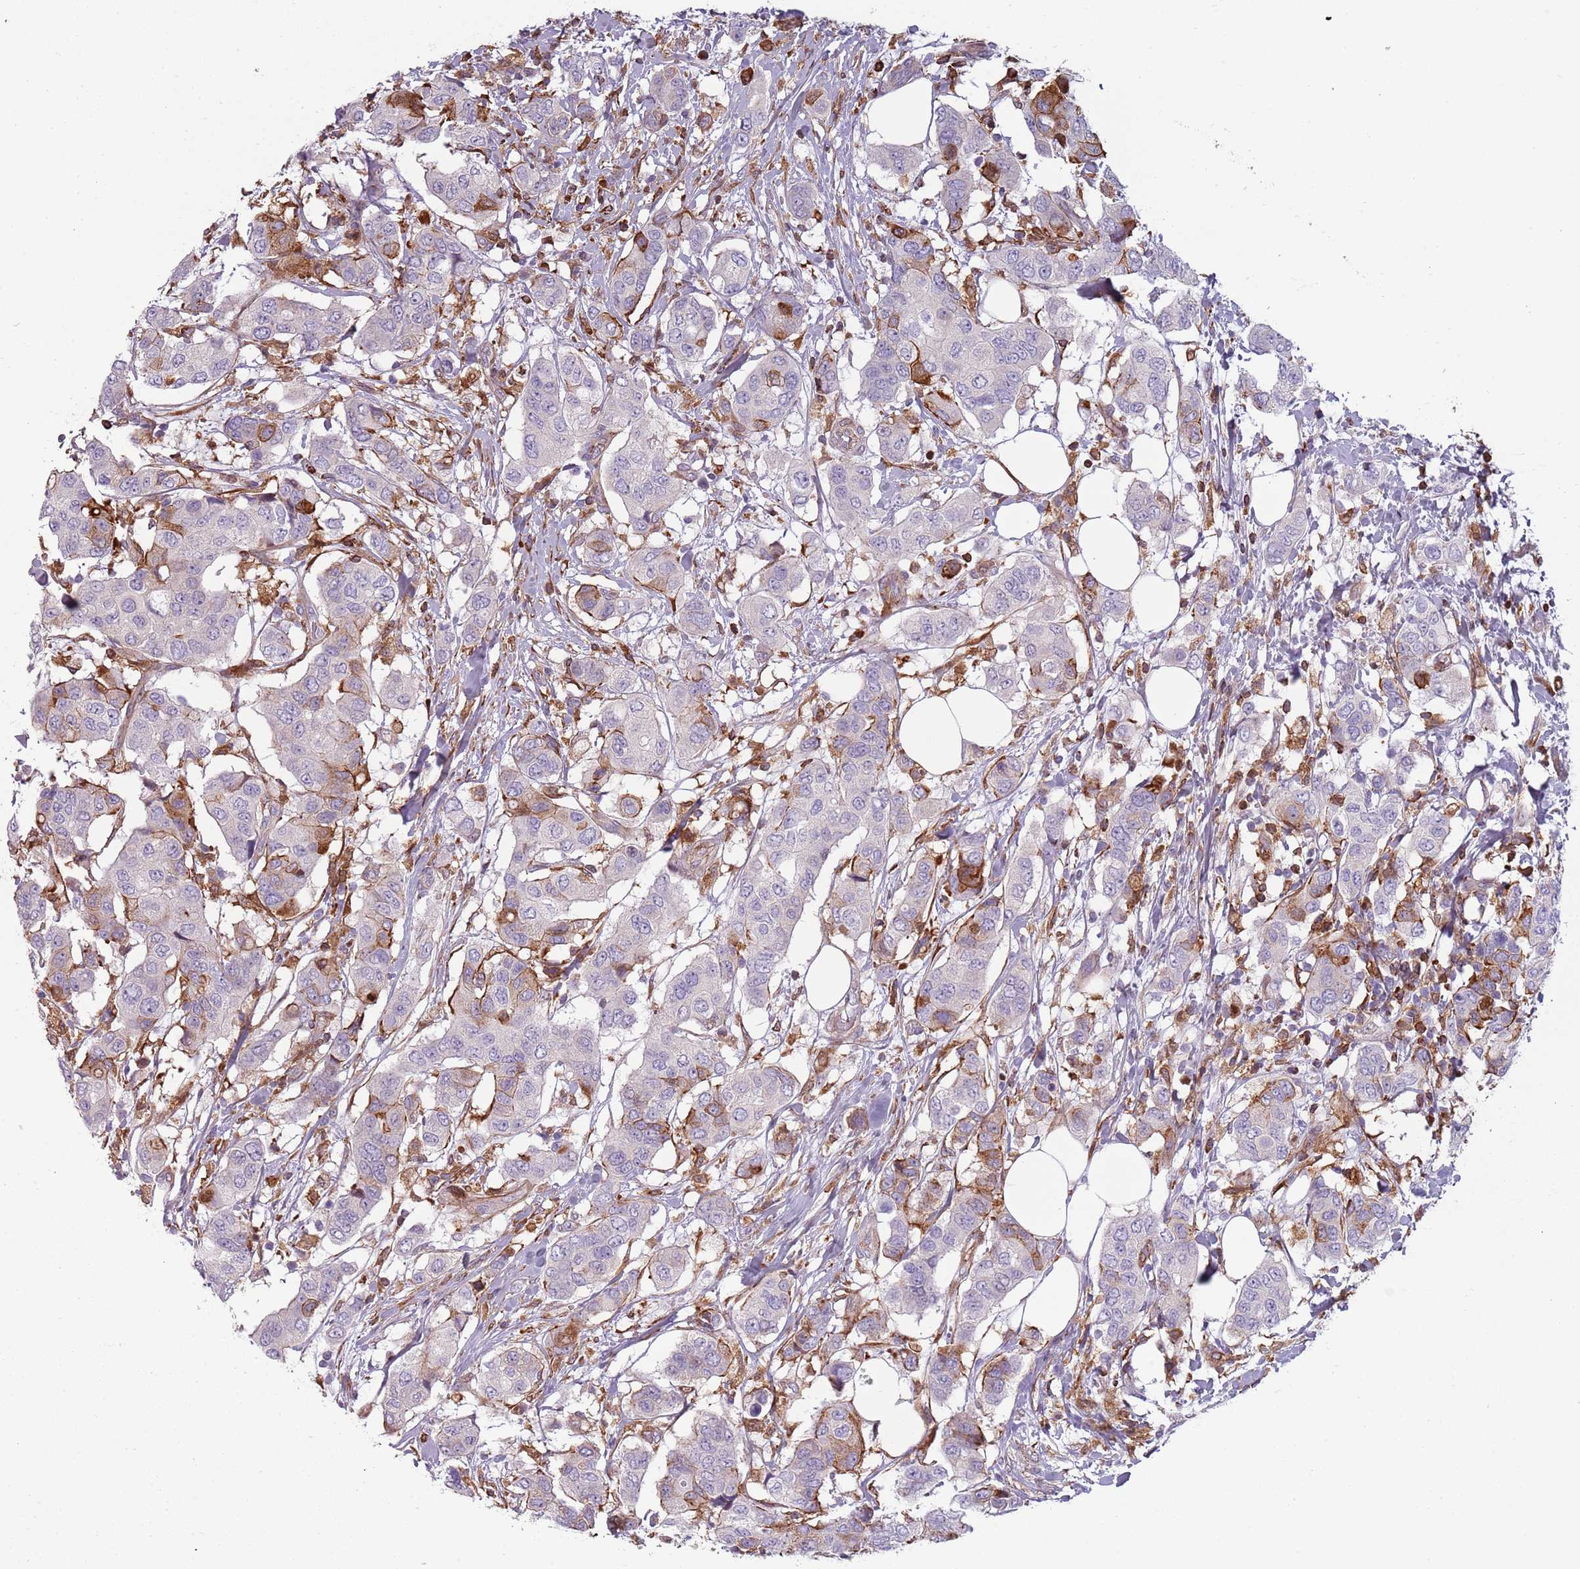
{"staining": {"intensity": "moderate", "quantity": "<25%", "location": "cytoplasmic/membranous"}, "tissue": "breast cancer", "cell_type": "Tumor cells", "image_type": "cancer", "snomed": [{"axis": "morphology", "description": "Lobular carcinoma"}, {"axis": "topography", "description": "Breast"}], "caption": "IHC staining of lobular carcinoma (breast), which reveals low levels of moderate cytoplasmic/membranous expression in approximately <25% of tumor cells indicating moderate cytoplasmic/membranous protein expression. The staining was performed using DAB (brown) for protein detection and nuclei were counterstained in hematoxylin (blue).", "gene": "NADK", "patient": {"sex": "female", "age": 51}}